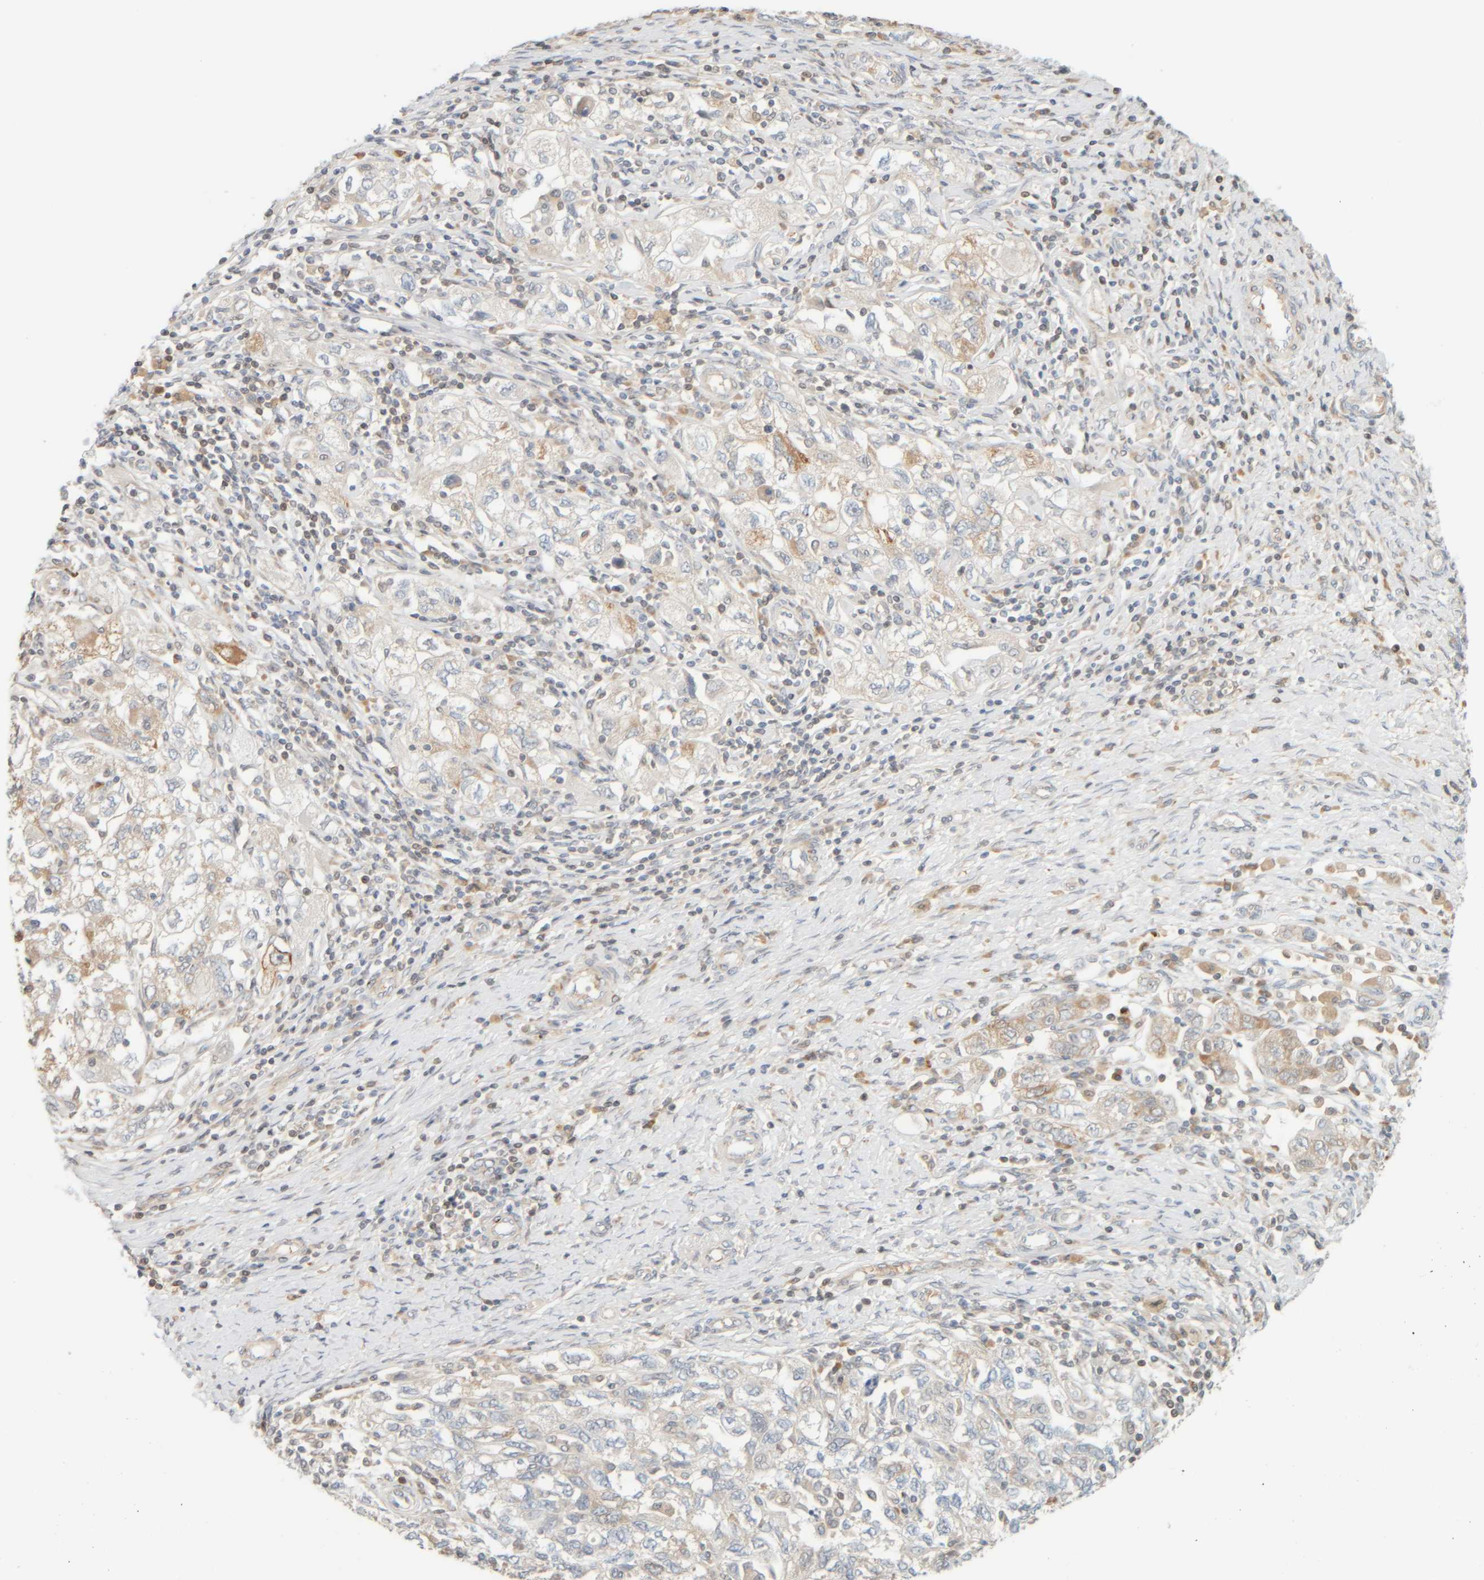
{"staining": {"intensity": "weak", "quantity": "25%-75%", "location": "cytoplasmic/membranous"}, "tissue": "ovarian cancer", "cell_type": "Tumor cells", "image_type": "cancer", "snomed": [{"axis": "morphology", "description": "Carcinoma, NOS"}, {"axis": "morphology", "description": "Cystadenocarcinoma, serous, NOS"}, {"axis": "topography", "description": "Ovary"}], "caption": "This photomicrograph demonstrates immunohistochemistry (IHC) staining of serous cystadenocarcinoma (ovarian), with low weak cytoplasmic/membranous staining in about 25%-75% of tumor cells.", "gene": "PTGES3L-AARSD1", "patient": {"sex": "female", "age": 69}}